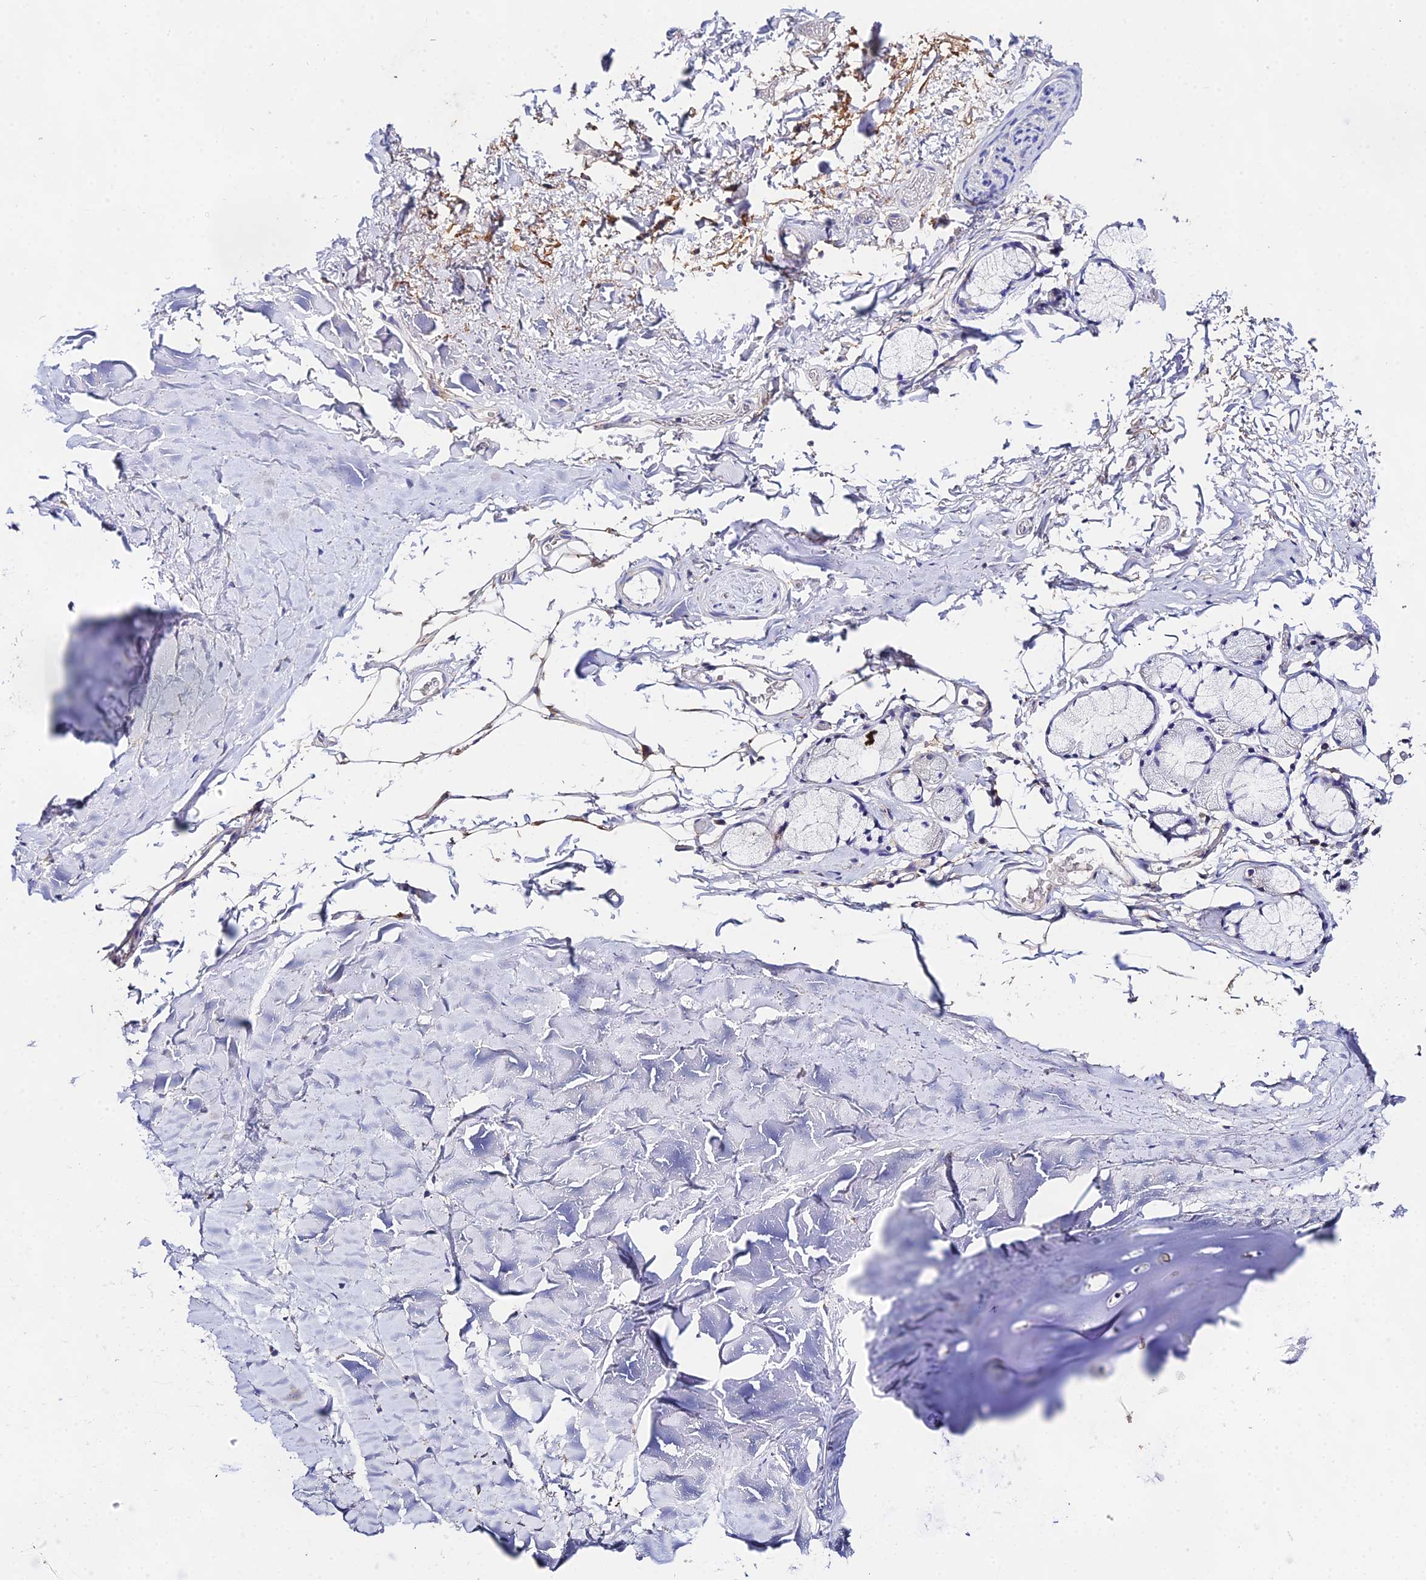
{"staining": {"intensity": "moderate", "quantity": "<25%", "location": "cytoplasmic/membranous"}, "tissue": "adipose tissue", "cell_type": "Adipocytes", "image_type": "normal", "snomed": [{"axis": "morphology", "description": "Normal tissue, NOS"}, {"axis": "topography", "description": "Bronchus"}], "caption": "Brown immunohistochemical staining in normal human adipose tissue demonstrates moderate cytoplasmic/membranous staining in approximately <25% of adipocytes.", "gene": "PPP2R2A", "patient": {"sex": "female", "age": 73}}